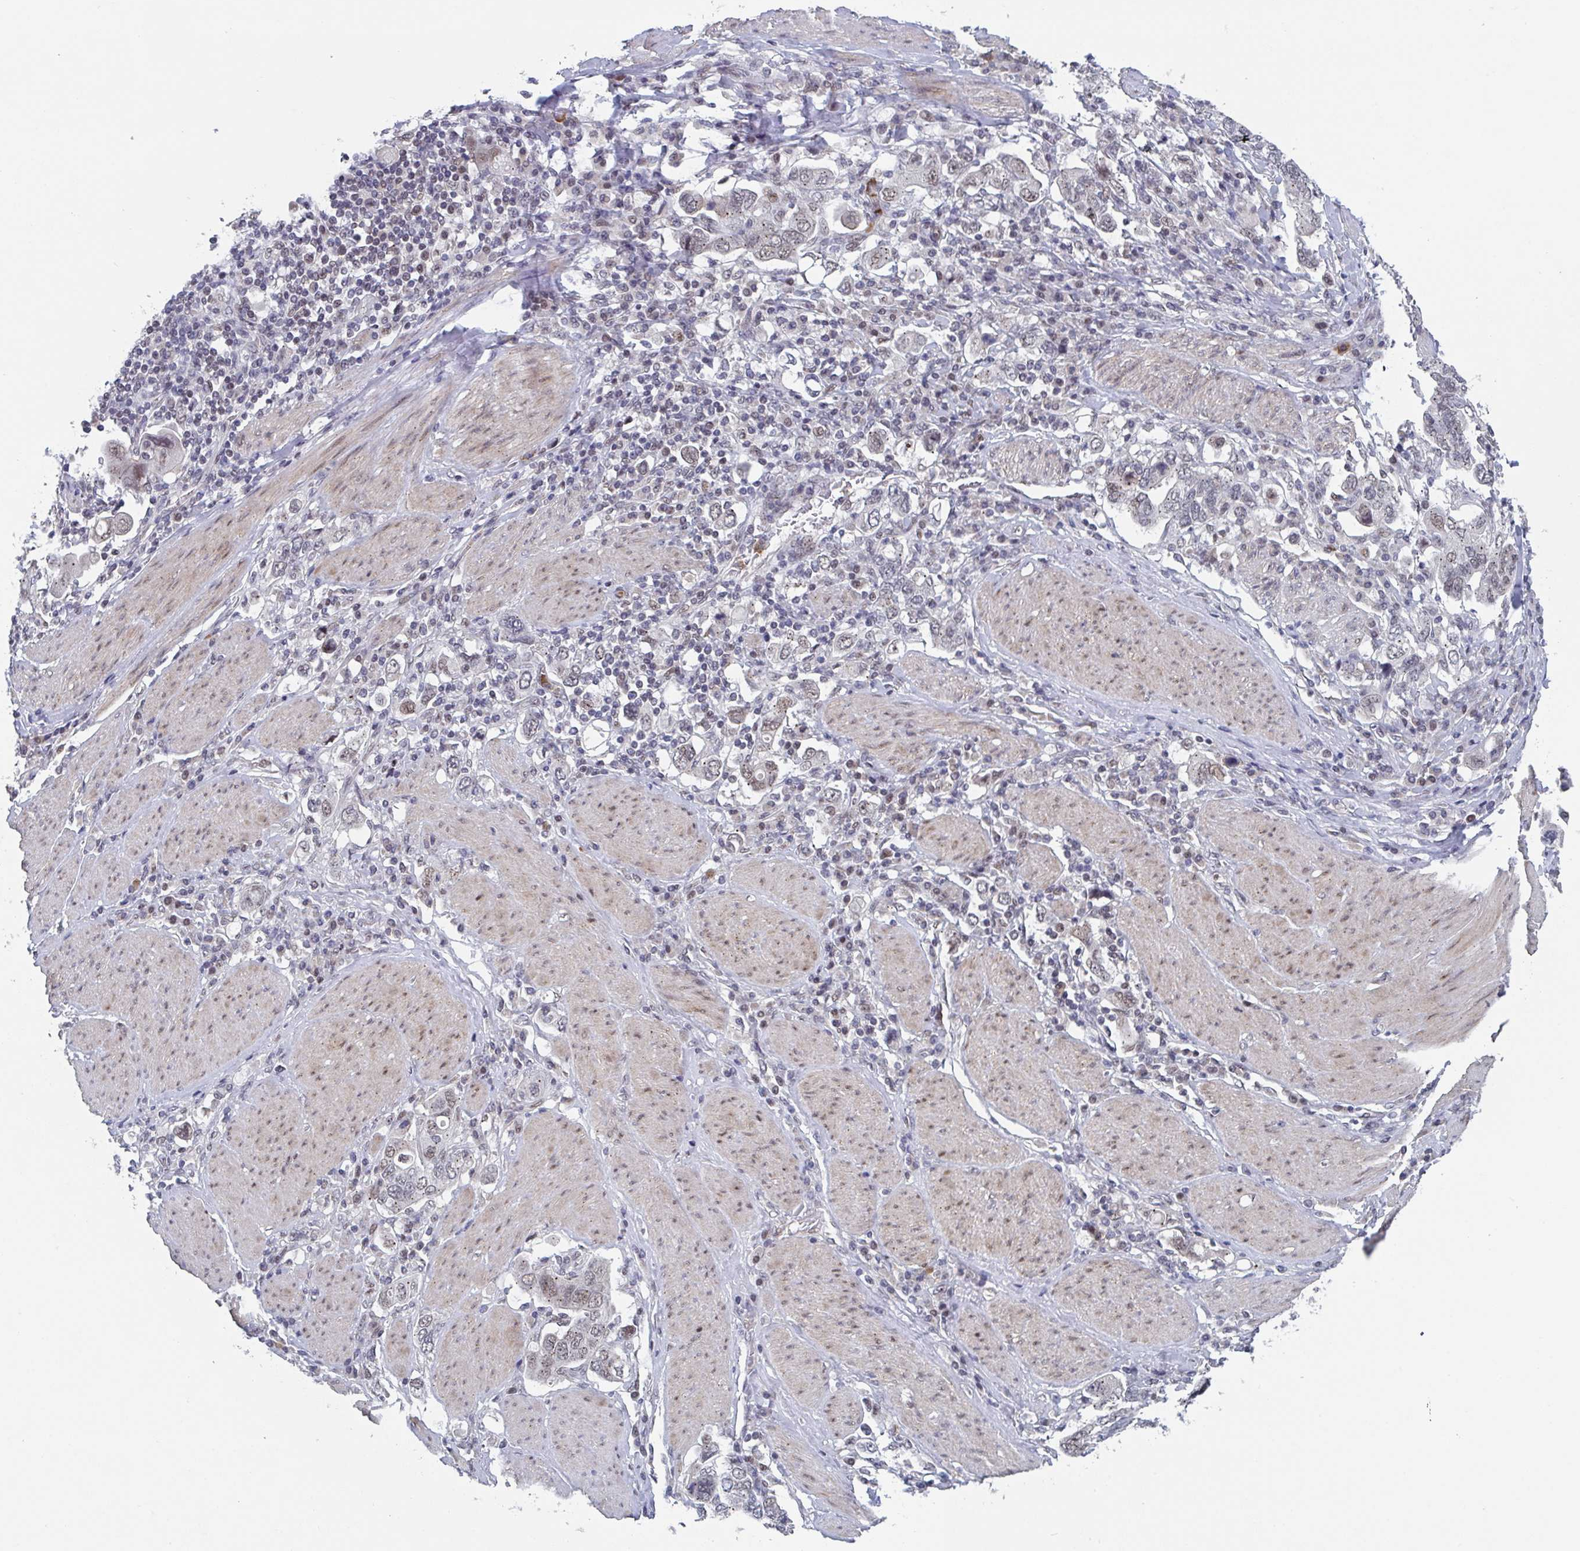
{"staining": {"intensity": "weak", "quantity": "25%-75%", "location": "nuclear"}, "tissue": "stomach cancer", "cell_type": "Tumor cells", "image_type": "cancer", "snomed": [{"axis": "morphology", "description": "Adenocarcinoma, NOS"}, {"axis": "topography", "description": "Stomach, upper"}], "caption": "High-magnification brightfield microscopy of adenocarcinoma (stomach) stained with DAB (brown) and counterstained with hematoxylin (blue). tumor cells exhibit weak nuclear staining is identified in about25%-75% of cells.", "gene": "RNF212", "patient": {"sex": "male", "age": 62}}